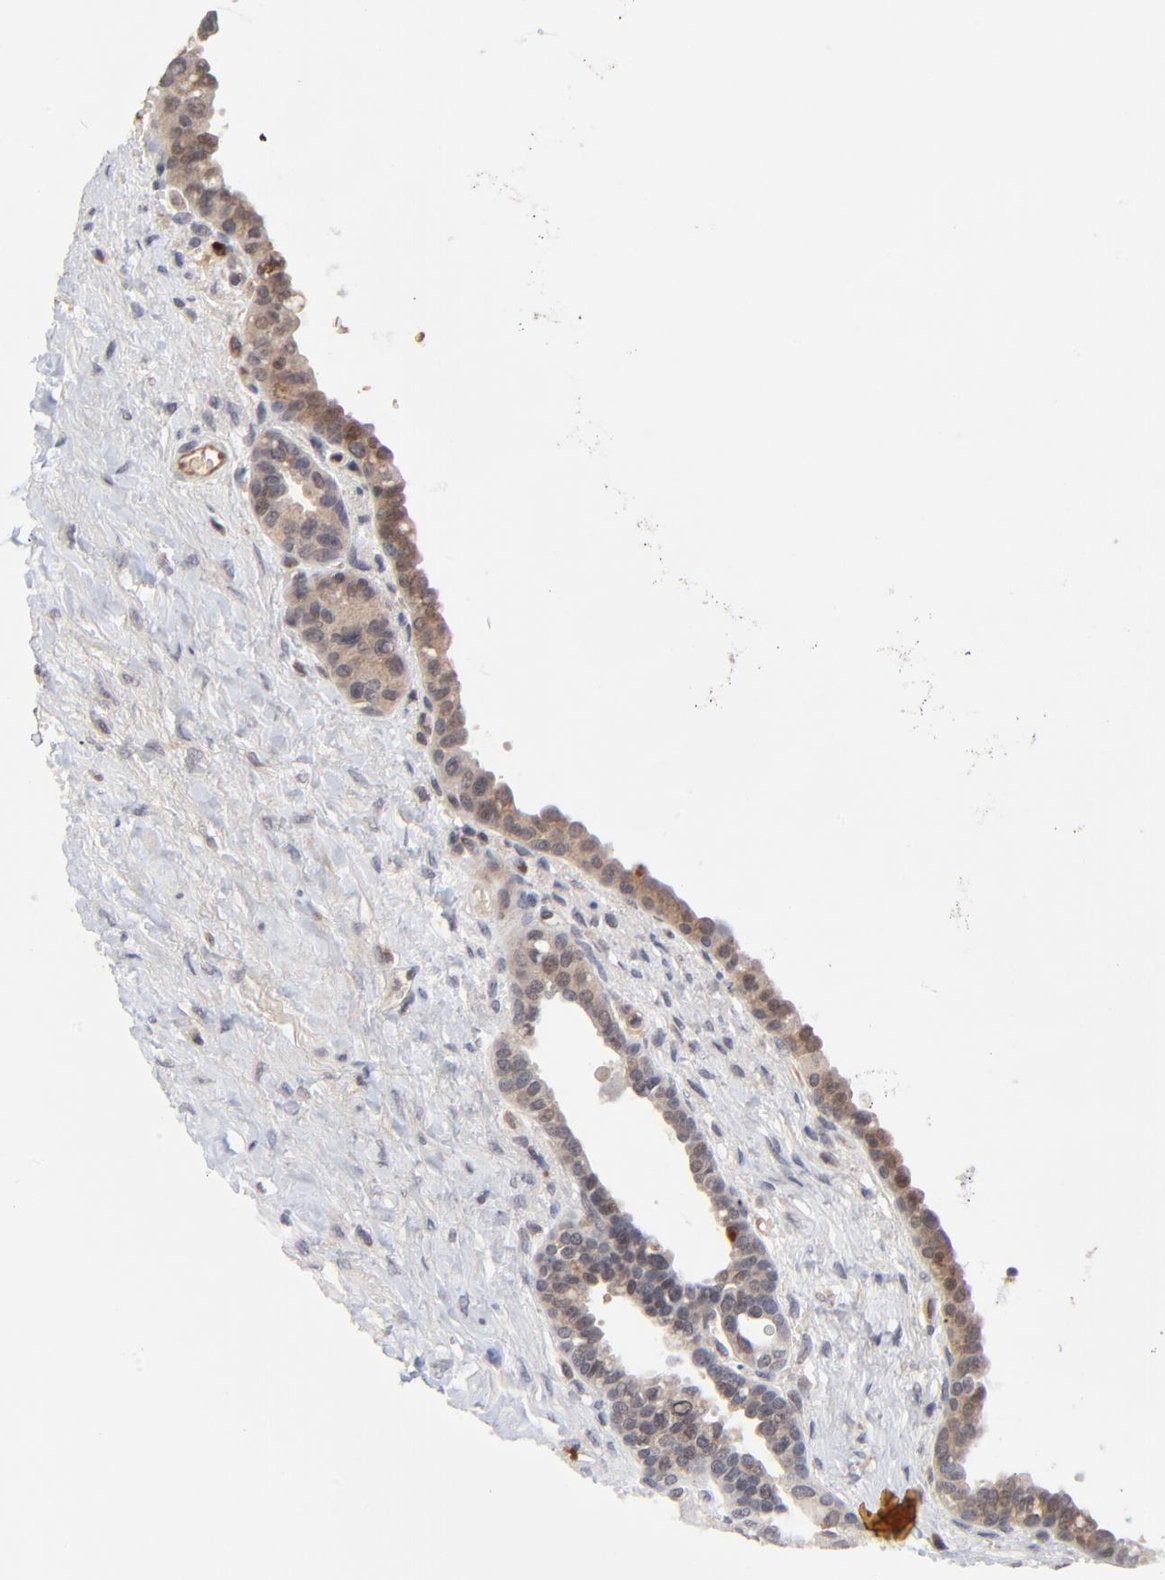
{"staining": {"intensity": "moderate", "quantity": ">75%", "location": "cytoplasmic/membranous"}, "tissue": "seminal vesicle", "cell_type": "Glandular cells", "image_type": "normal", "snomed": [{"axis": "morphology", "description": "Normal tissue, NOS"}, {"axis": "topography", "description": "Seminal veicle"}], "caption": "A medium amount of moderate cytoplasmic/membranous staining is seen in approximately >75% of glandular cells in normal seminal vesicle. The staining was performed using DAB, with brown indicating positive protein expression. Nuclei are stained blue with hematoxylin.", "gene": "CASP10", "patient": {"sex": "male", "age": 61}}